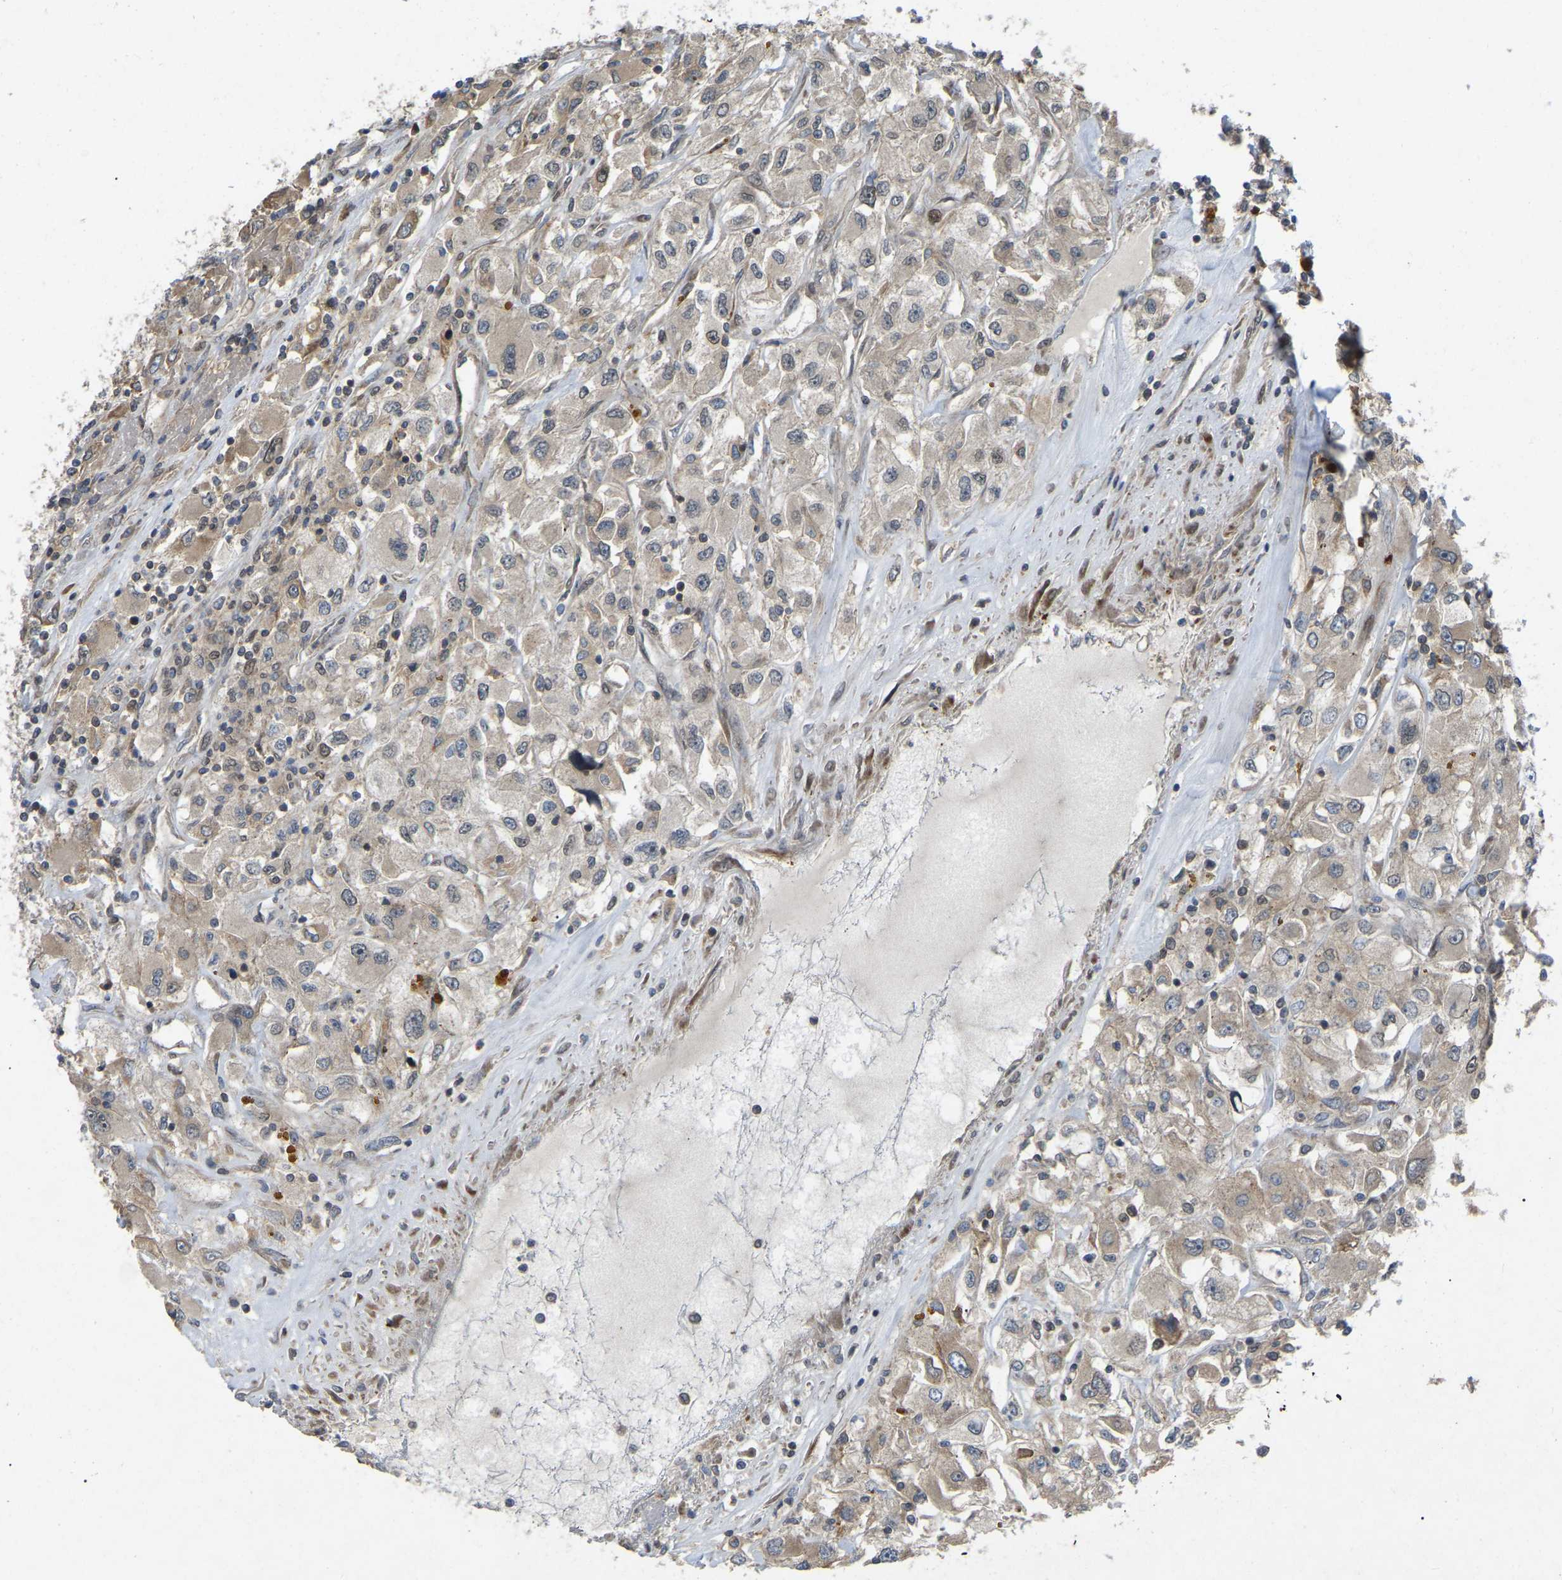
{"staining": {"intensity": "weak", "quantity": ">75%", "location": "cytoplasmic/membranous"}, "tissue": "renal cancer", "cell_type": "Tumor cells", "image_type": "cancer", "snomed": [{"axis": "morphology", "description": "Adenocarcinoma, NOS"}, {"axis": "topography", "description": "Kidney"}], "caption": "This micrograph displays immunohistochemistry staining of human renal adenocarcinoma, with low weak cytoplasmic/membranous staining in approximately >75% of tumor cells.", "gene": "KIAA1549", "patient": {"sex": "female", "age": 52}}